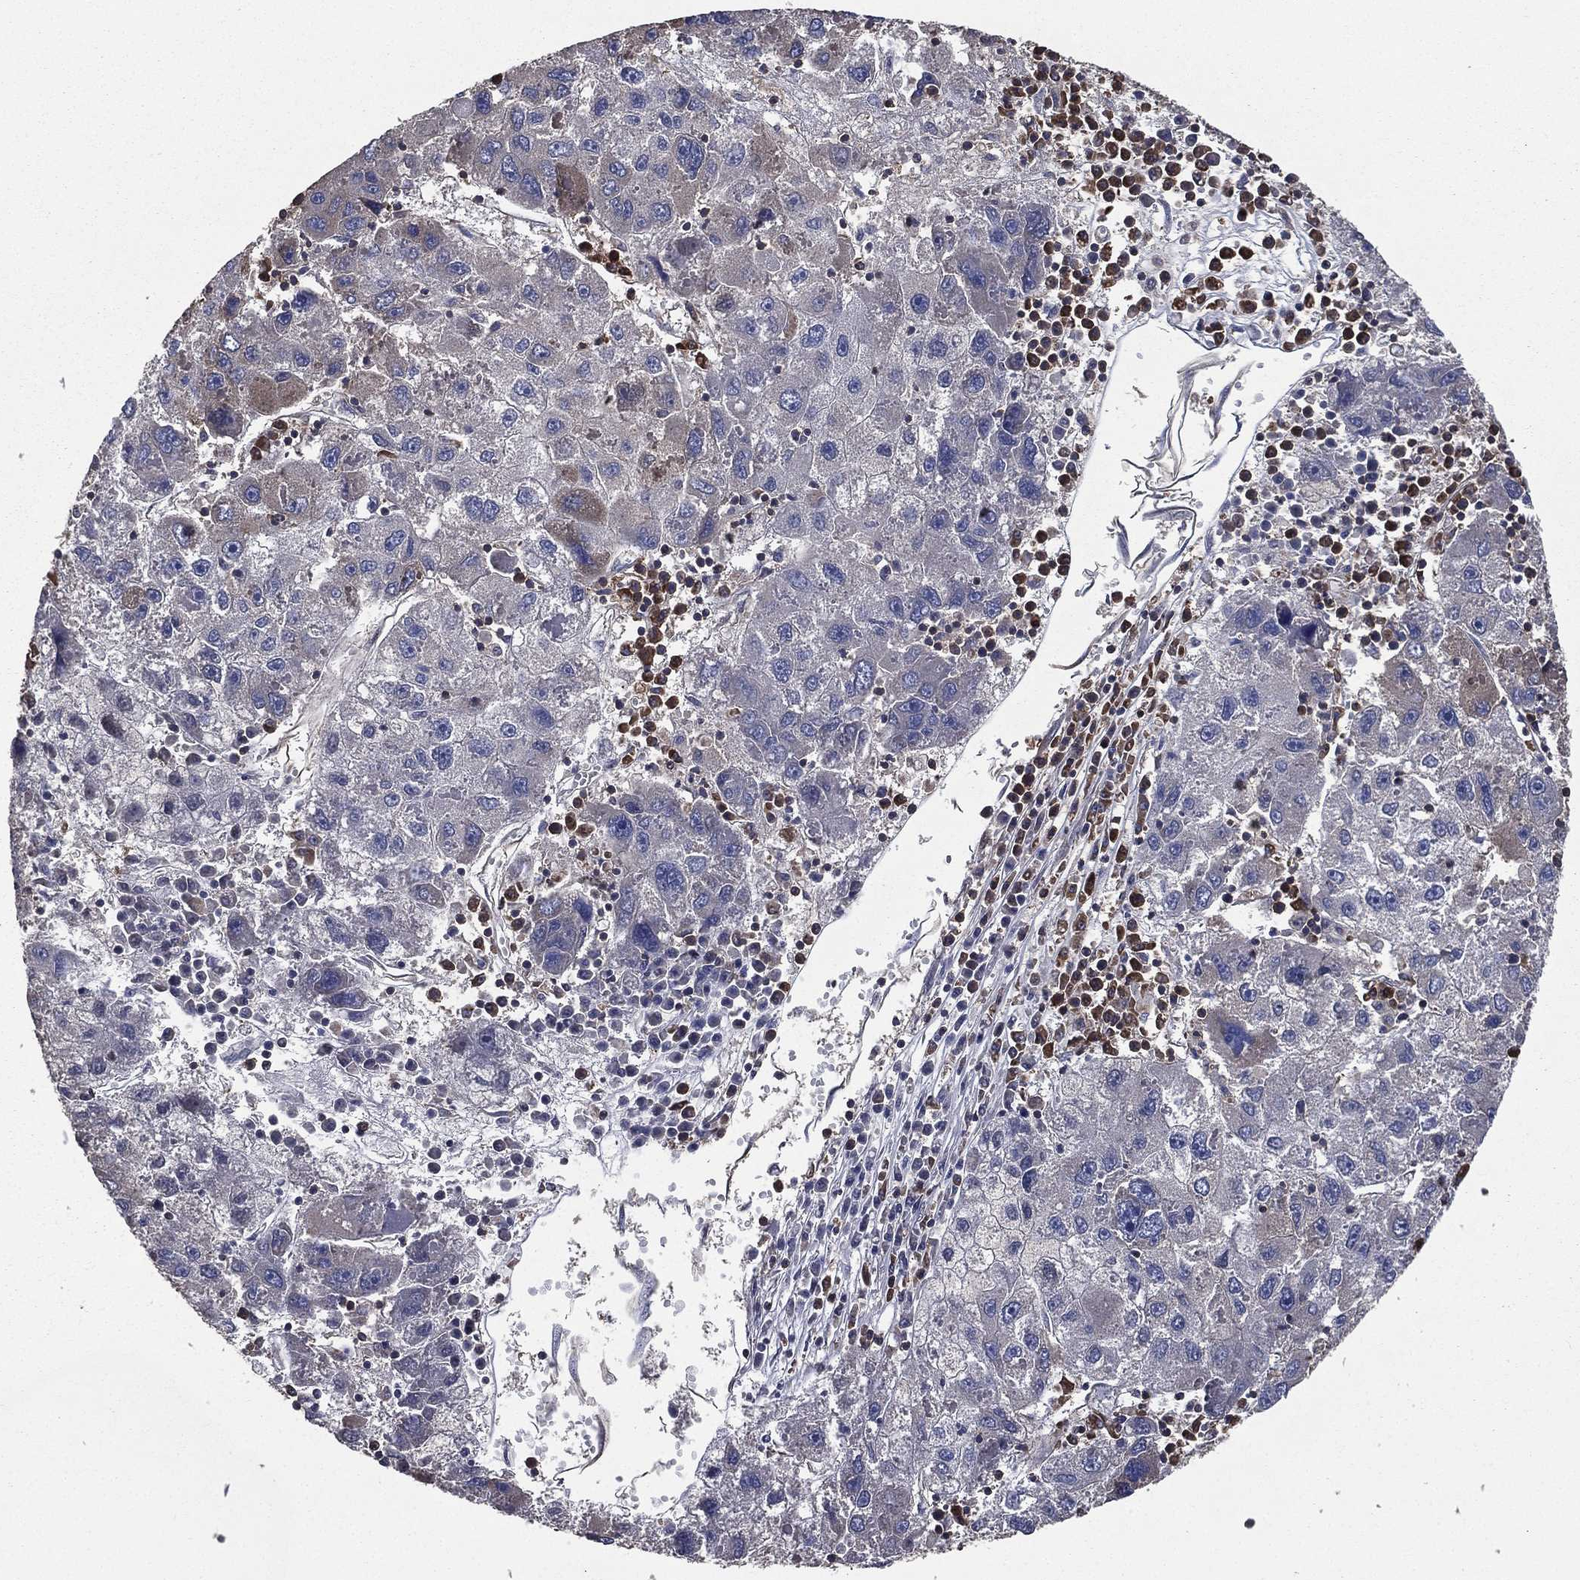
{"staining": {"intensity": "weak", "quantity": "25%-75%", "location": "cytoplasmic/membranous"}, "tissue": "liver cancer", "cell_type": "Tumor cells", "image_type": "cancer", "snomed": [{"axis": "morphology", "description": "Carcinoma, Hepatocellular, NOS"}, {"axis": "topography", "description": "Liver"}], "caption": "A photomicrograph of human liver cancer (hepatocellular carcinoma) stained for a protein displays weak cytoplasmic/membranous brown staining in tumor cells.", "gene": "SARS1", "patient": {"sex": "male", "age": 75}}